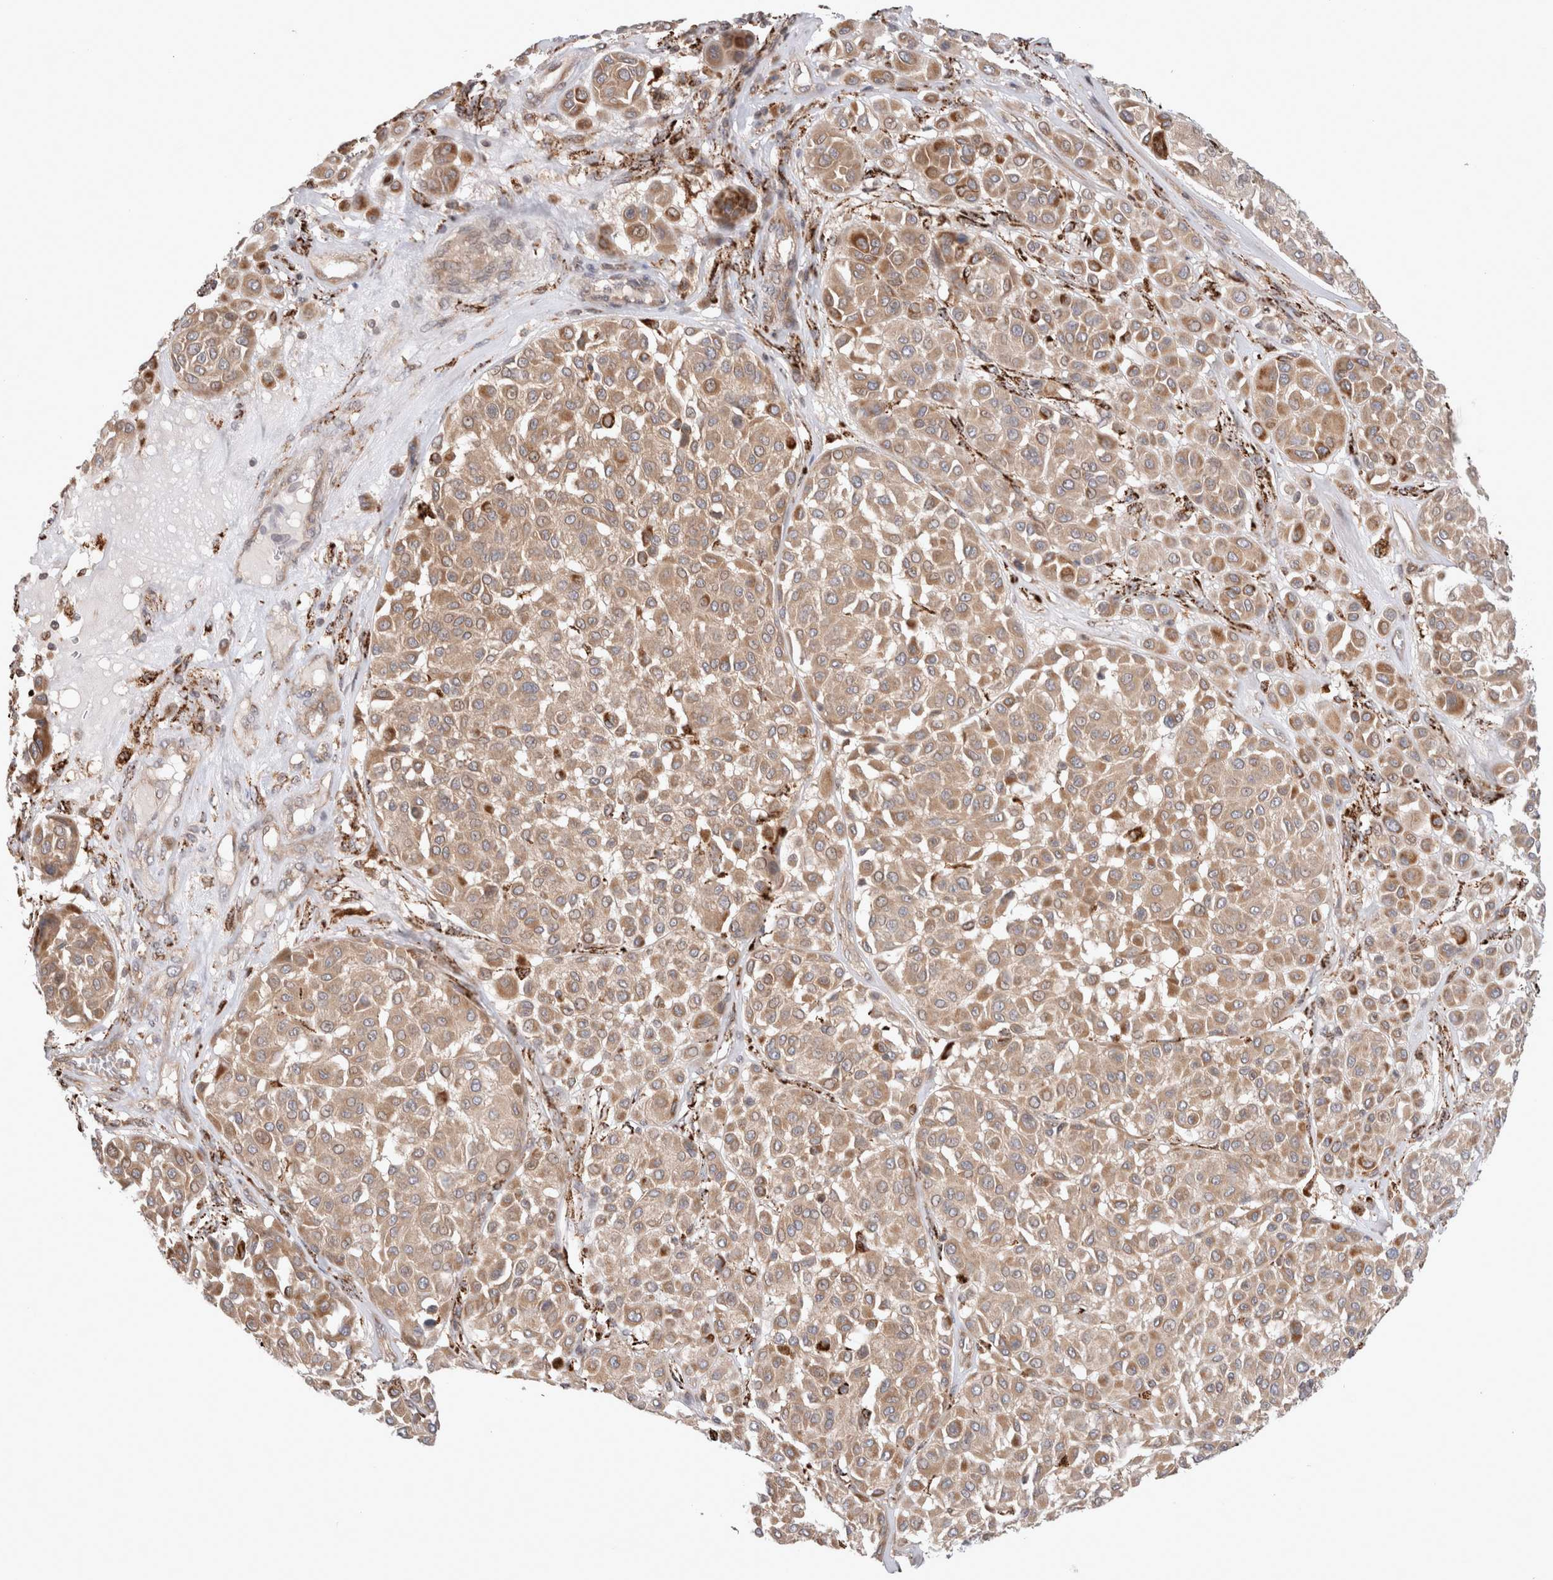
{"staining": {"intensity": "moderate", "quantity": ">75%", "location": "cytoplasmic/membranous"}, "tissue": "melanoma", "cell_type": "Tumor cells", "image_type": "cancer", "snomed": [{"axis": "morphology", "description": "Malignant melanoma, Metastatic site"}, {"axis": "topography", "description": "Soft tissue"}], "caption": "Malignant melanoma (metastatic site) stained with DAB IHC displays medium levels of moderate cytoplasmic/membranous staining in approximately >75% of tumor cells.", "gene": "HROB", "patient": {"sex": "male", "age": 41}}